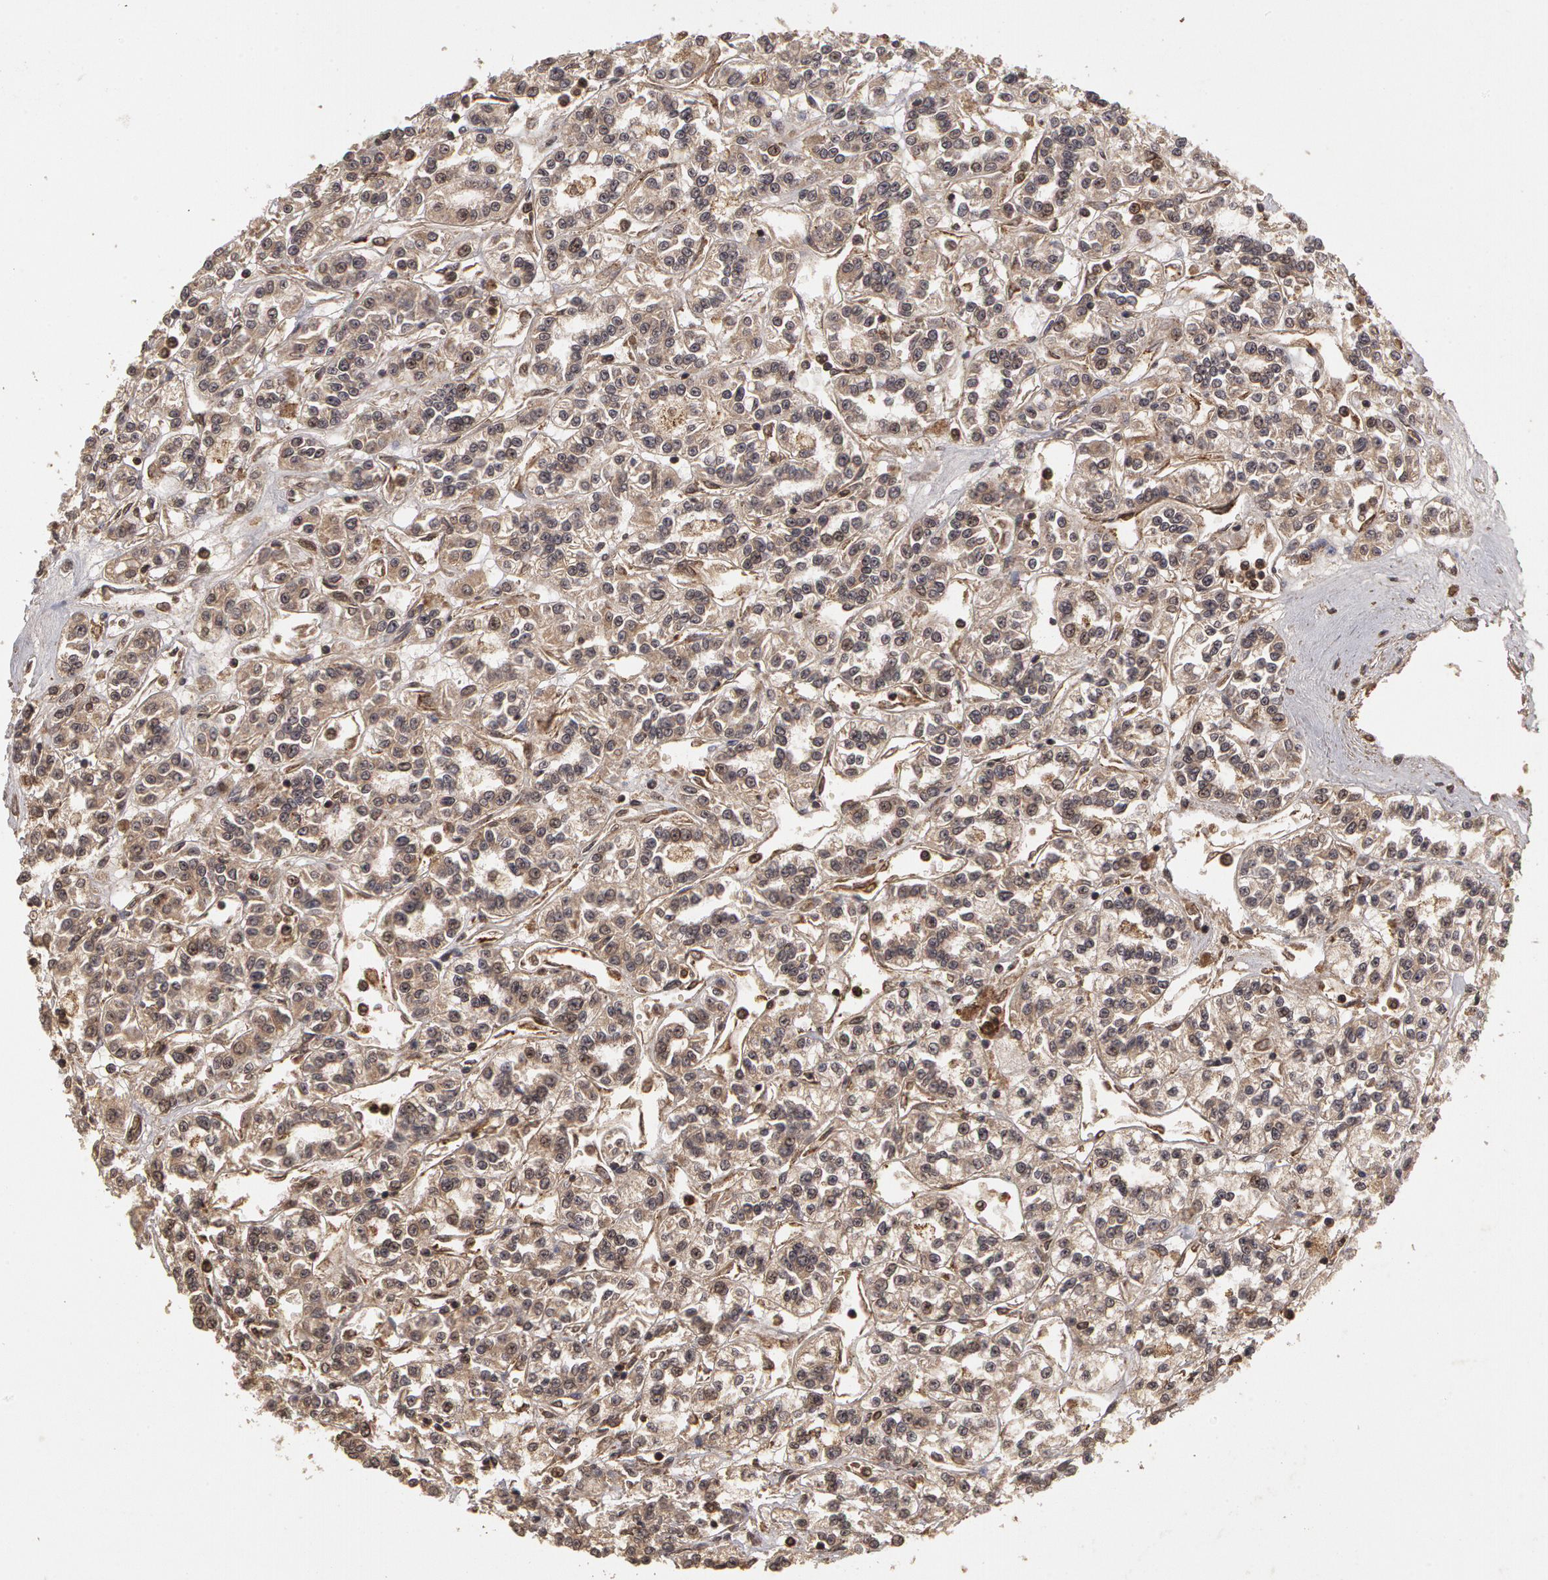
{"staining": {"intensity": "weak", "quantity": "25%-75%", "location": "cytoplasmic/membranous"}, "tissue": "renal cancer", "cell_type": "Tumor cells", "image_type": "cancer", "snomed": [{"axis": "morphology", "description": "Adenocarcinoma, NOS"}, {"axis": "topography", "description": "Kidney"}], "caption": "Adenocarcinoma (renal) stained with a brown dye shows weak cytoplasmic/membranous positive positivity in approximately 25%-75% of tumor cells.", "gene": "CALR", "patient": {"sex": "female", "age": 76}}